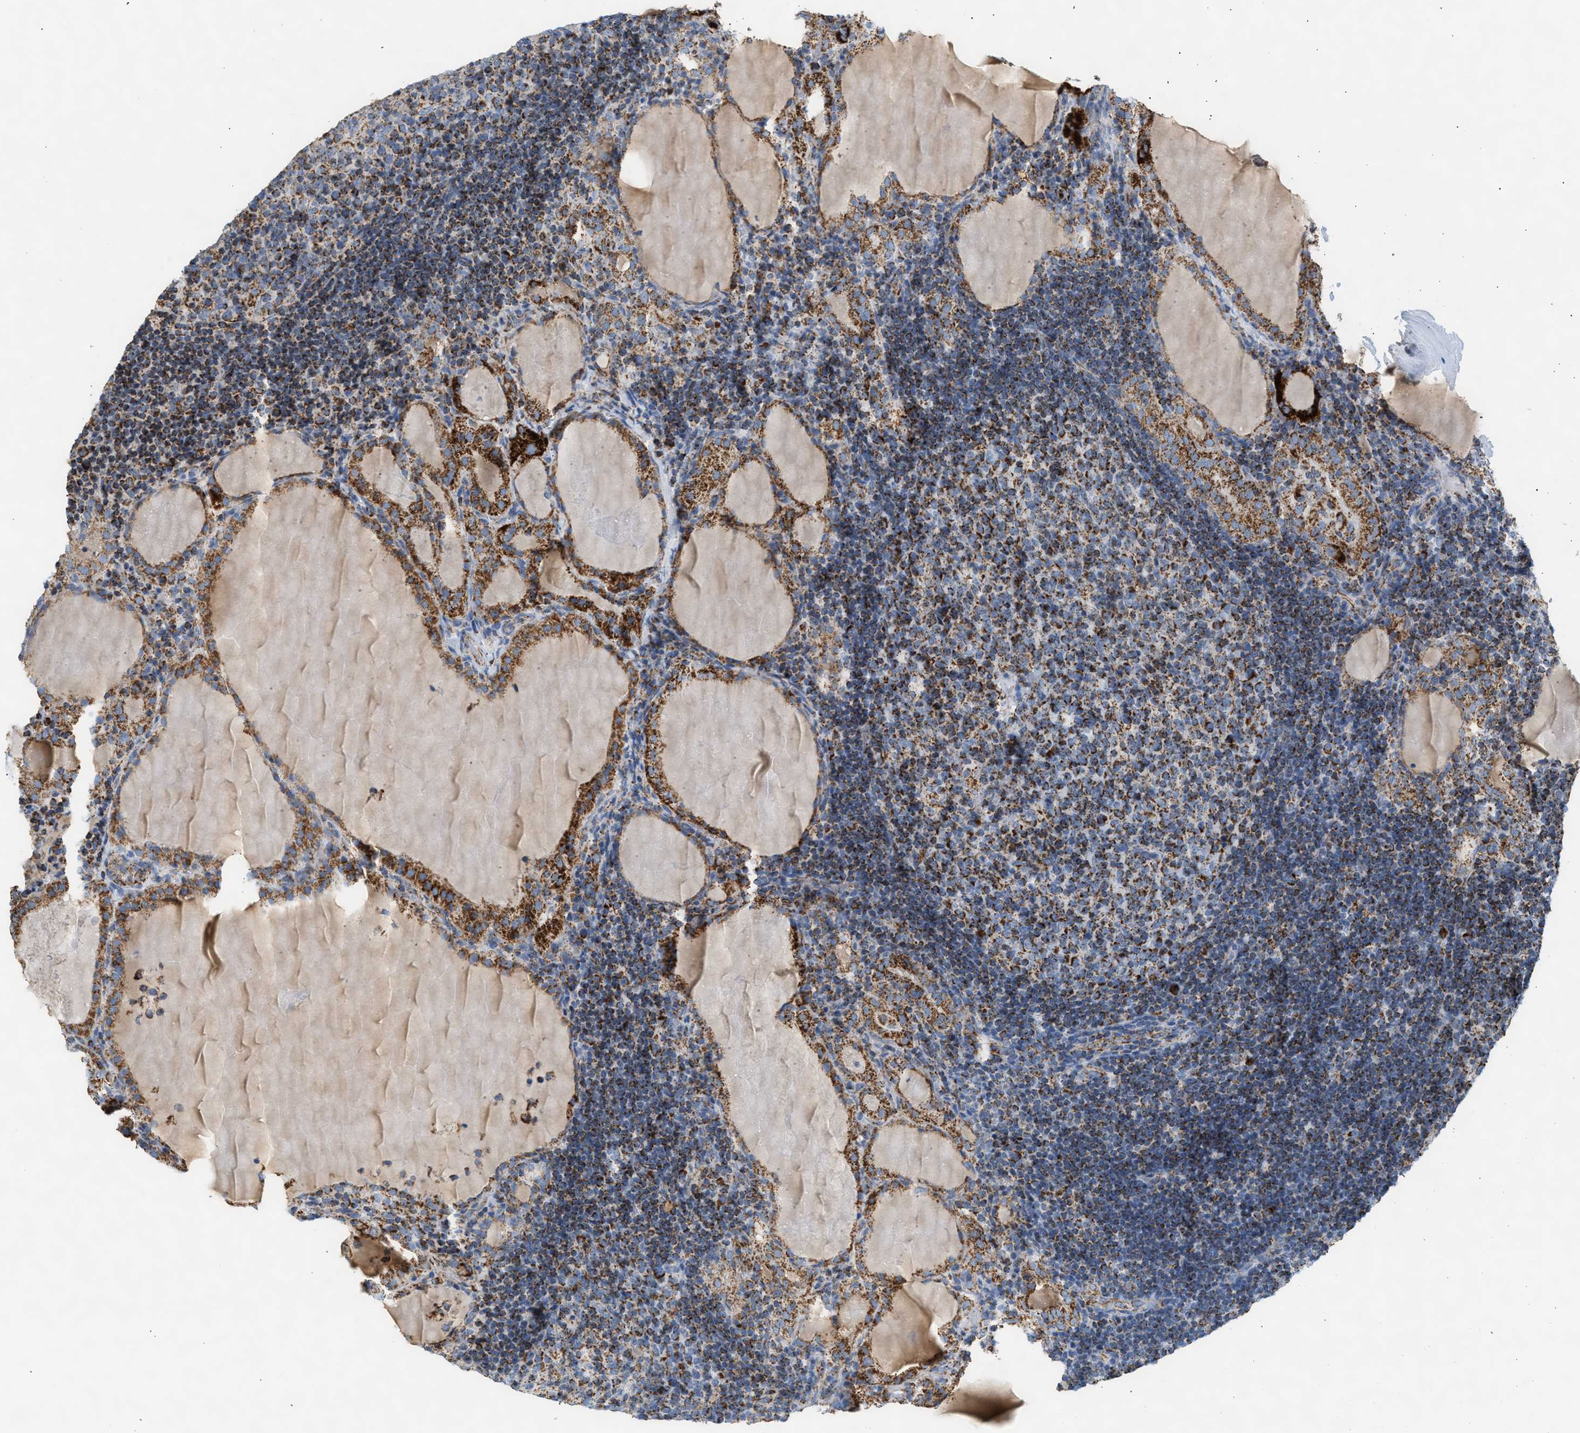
{"staining": {"intensity": "strong", "quantity": ">75%", "location": "cytoplasmic/membranous"}, "tissue": "thyroid cancer", "cell_type": "Tumor cells", "image_type": "cancer", "snomed": [{"axis": "morphology", "description": "Papillary adenocarcinoma, NOS"}, {"axis": "topography", "description": "Thyroid gland"}], "caption": "Protein positivity by immunohistochemistry exhibits strong cytoplasmic/membranous expression in about >75% of tumor cells in thyroid cancer (papillary adenocarcinoma).", "gene": "OGDH", "patient": {"sex": "female", "age": 42}}